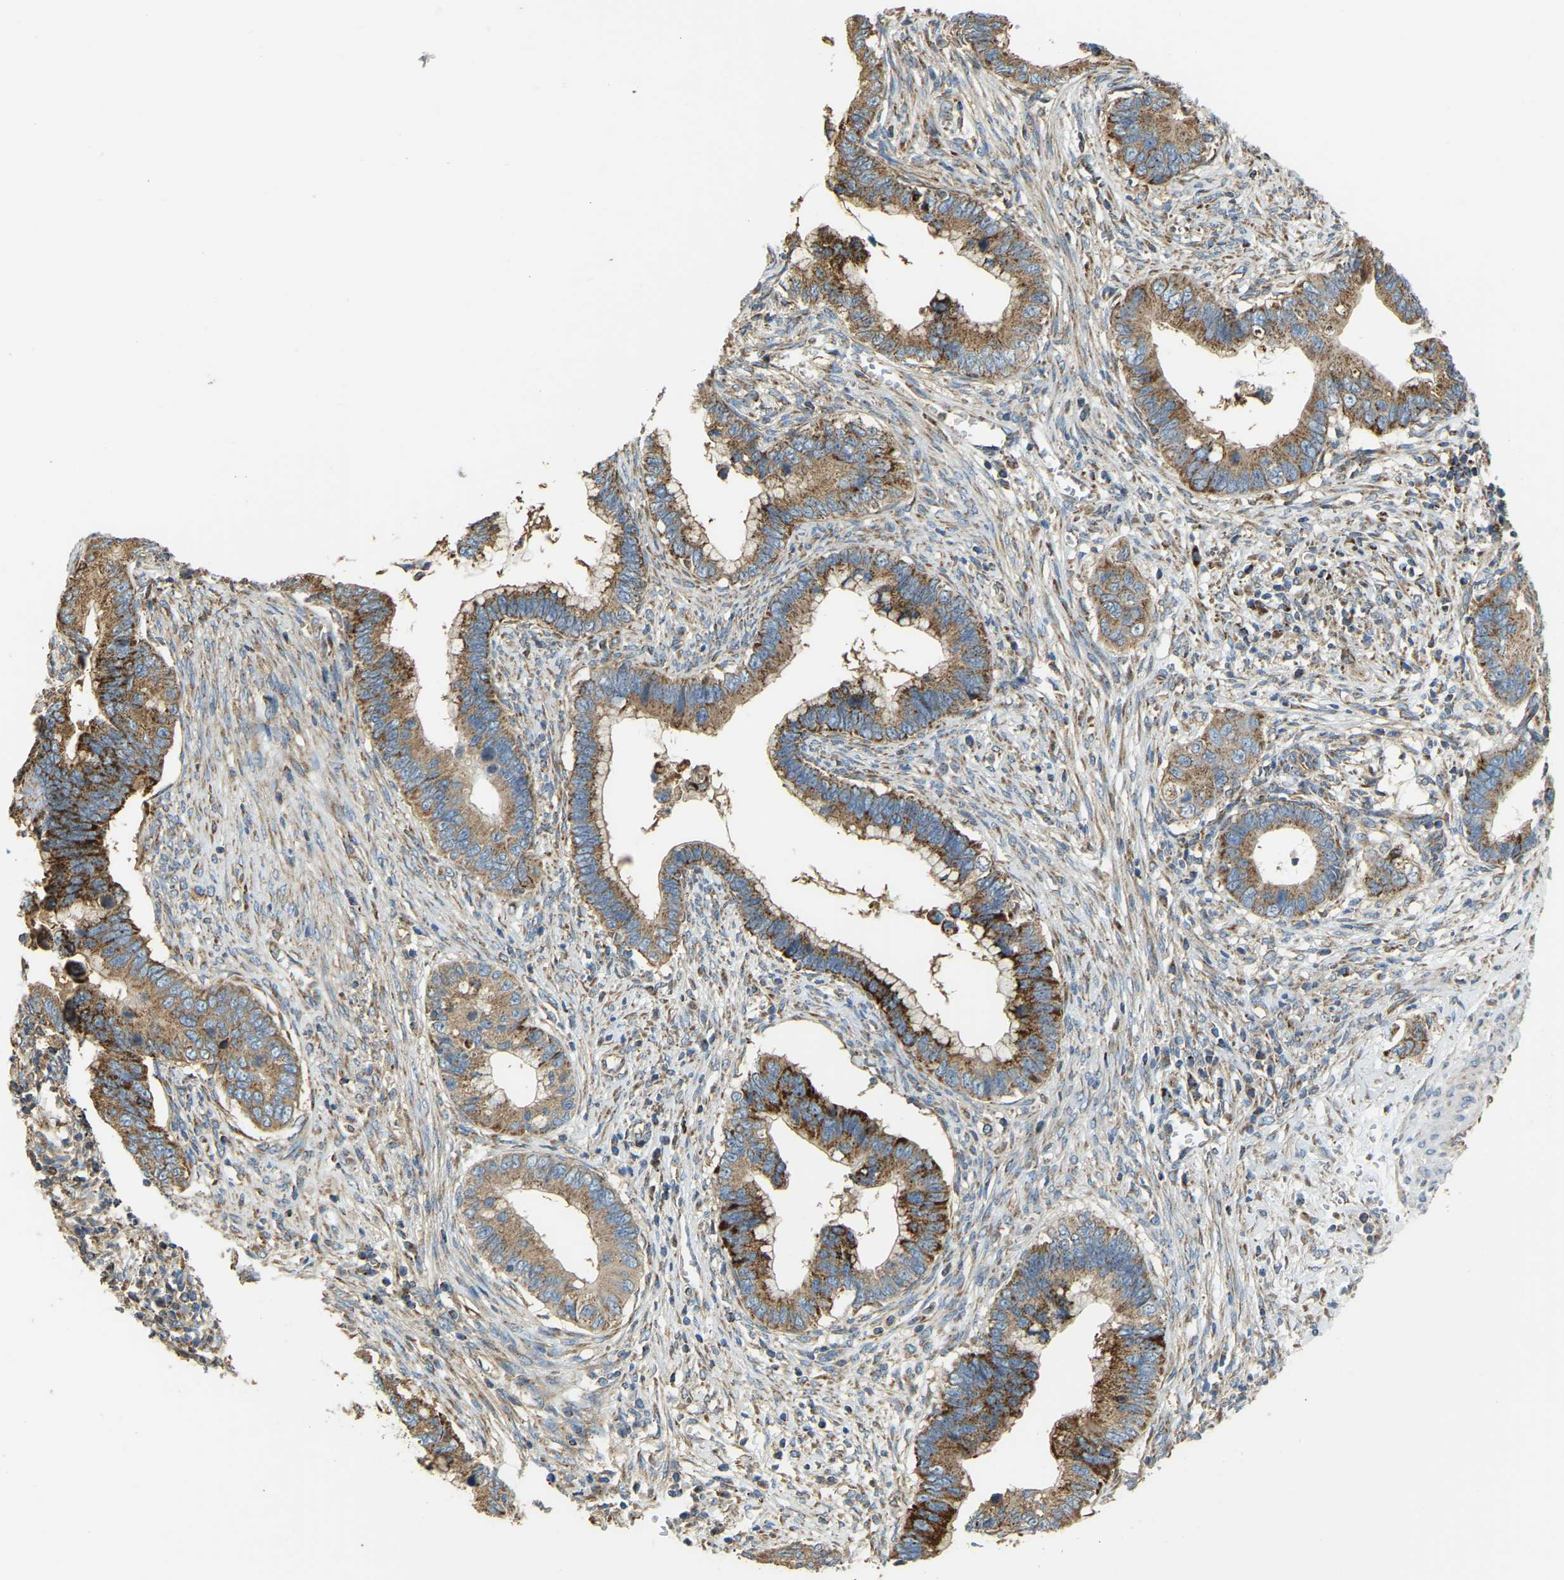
{"staining": {"intensity": "strong", "quantity": ">75%", "location": "cytoplasmic/membranous"}, "tissue": "cervical cancer", "cell_type": "Tumor cells", "image_type": "cancer", "snomed": [{"axis": "morphology", "description": "Adenocarcinoma, NOS"}, {"axis": "topography", "description": "Cervix"}], "caption": "DAB immunohistochemical staining of human cervical cancer (adenocarcinoma) demonstrates strong cytoplasmic/membranous protein staining in approximately >75% of tumor cells.", "gene": "PSMD7", "patient": {"sex": "female", "age": 44}}